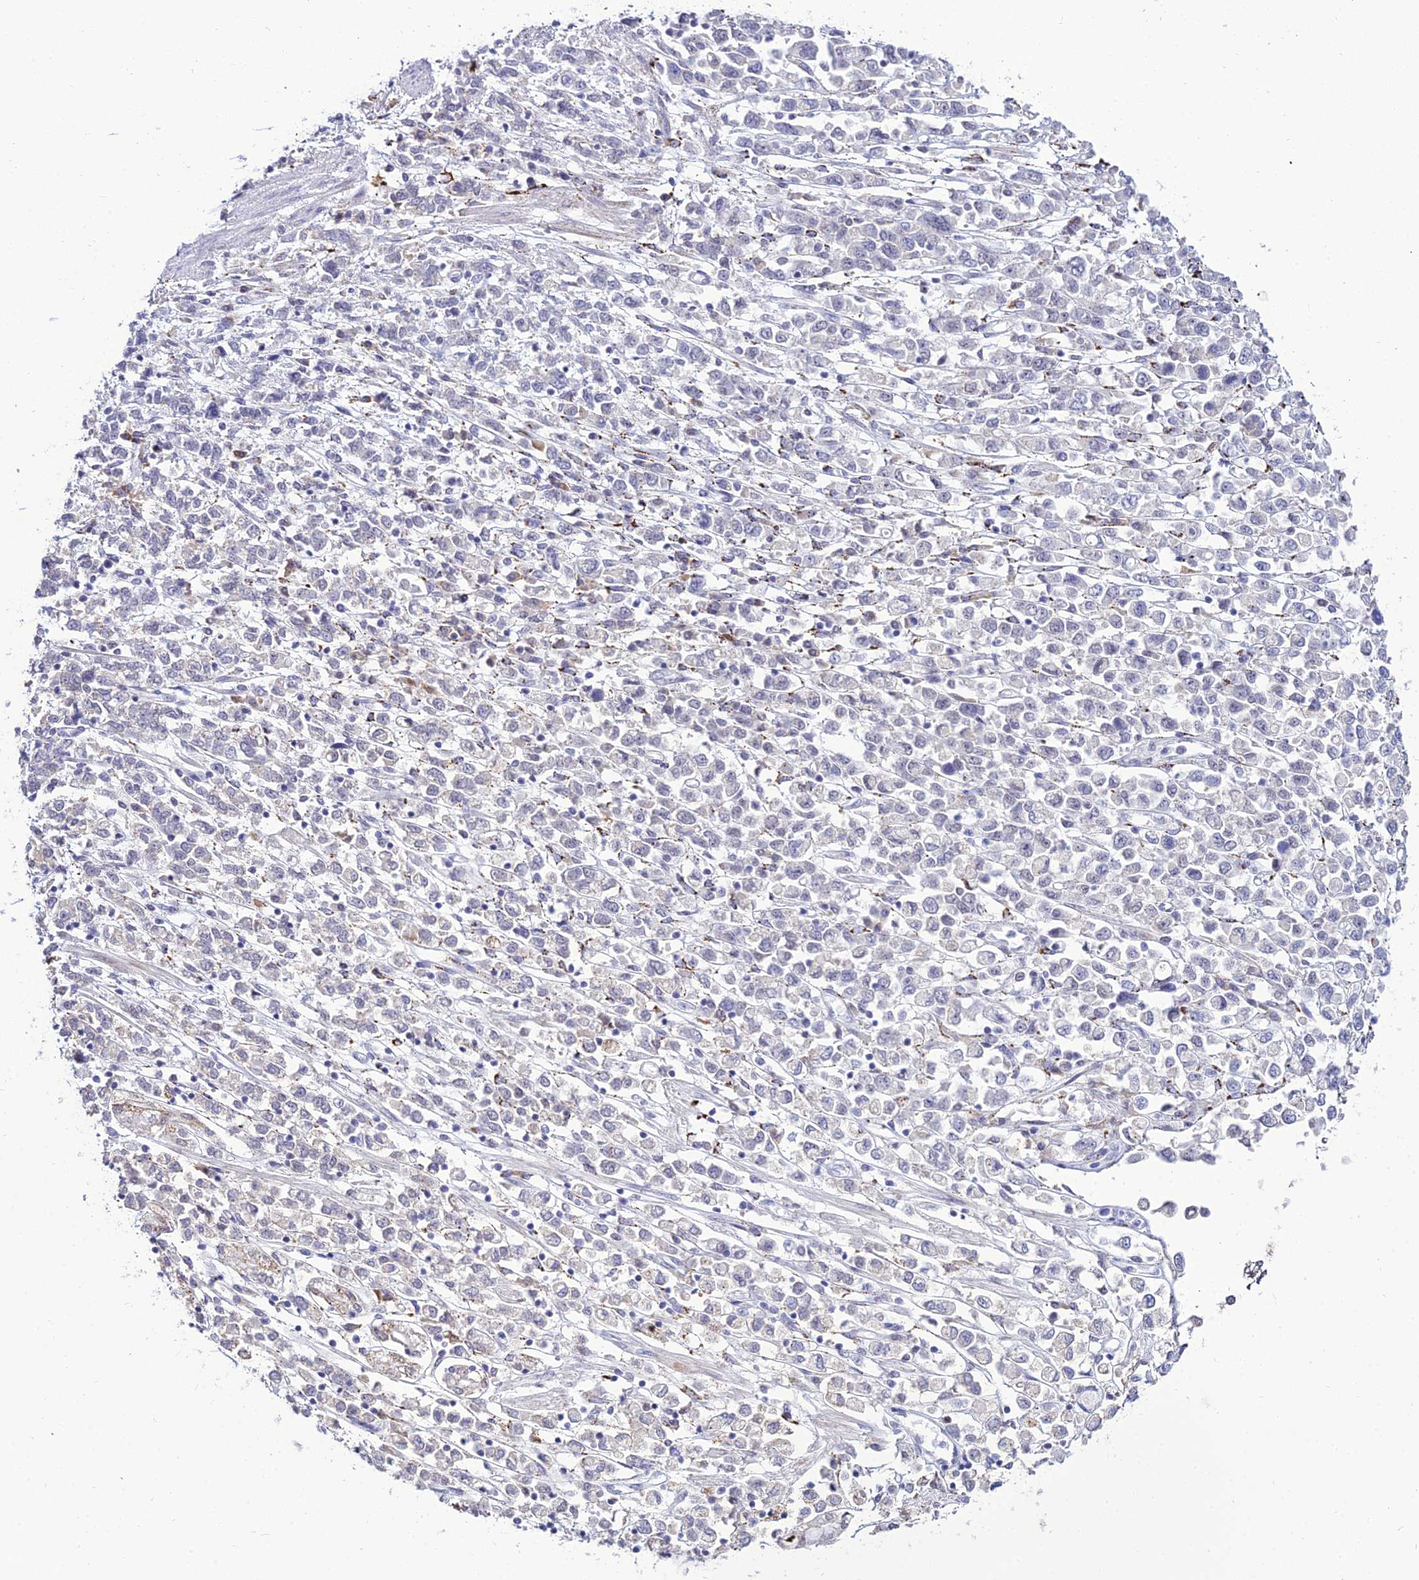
{"staining": {"intensity": "negative", "quantity": "none", "location": "none"}, "tissue": "stomach cancer", "cell_type": "Tumor cells", "image_type": "cancer", "snomed": [{"axis": "morphology", "description": "Adenocarcinoma, NOS"}, {"axis": "topography", "description": "Stomach"}], "caption": "Tumor cells are negative for protein expression in human stomach cancer (adenocarcinoma). The staining was performed using DAB to visualize the protein expression in brown, while the nuclei were stained in blue with hematoxylin (Magnification: 20x).", "gene": "C6orf163", "patient": {"sex": "female", "age": 76}}